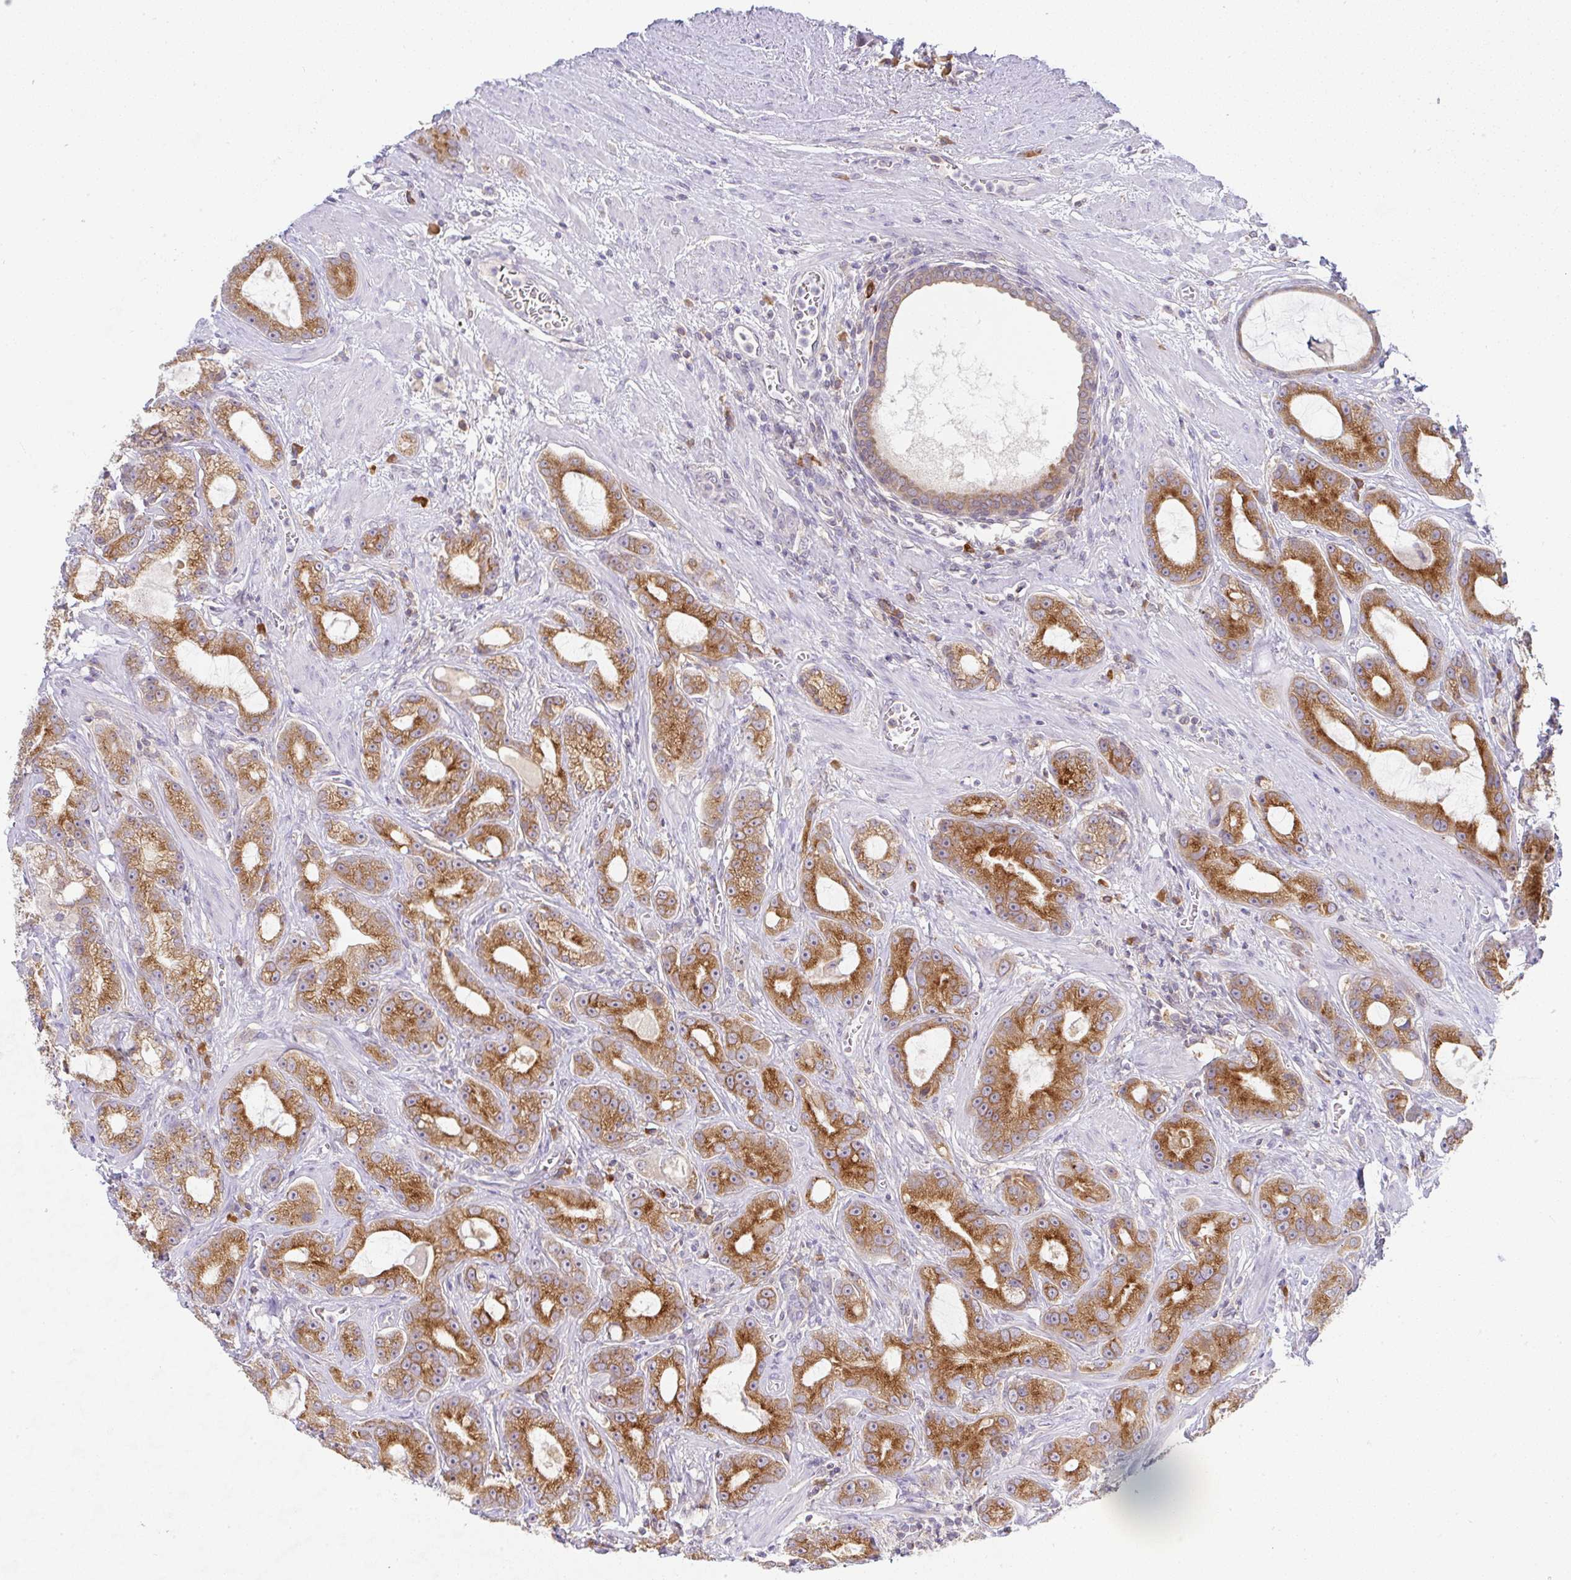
{"staining": {"intensity": "strong", "quantity": ">75%", "location": "cytoplasmic/membranous"}, "tissue": "prostate cancer", "cell_type": "Tumor cells", "image_type": "cancer", "snomed": [{"axis": "morphology", "description": "Adenocarcinoma, High grade"}, {"axis": "topography", "description": "Prostate"}], "caption": "Protein analysis of high-grade adenocarcinoma (prostate) tissue exhibits strong cytoplasmic/membranous positivity in approximately >75% of tumor cells. The staining is performed using DAB brown chromogen to label protein expression. The nuclei are counter-stained blue using hematoxylin.", "gene": "DERL2", "patient": {"sex": "male", "age": 65}}